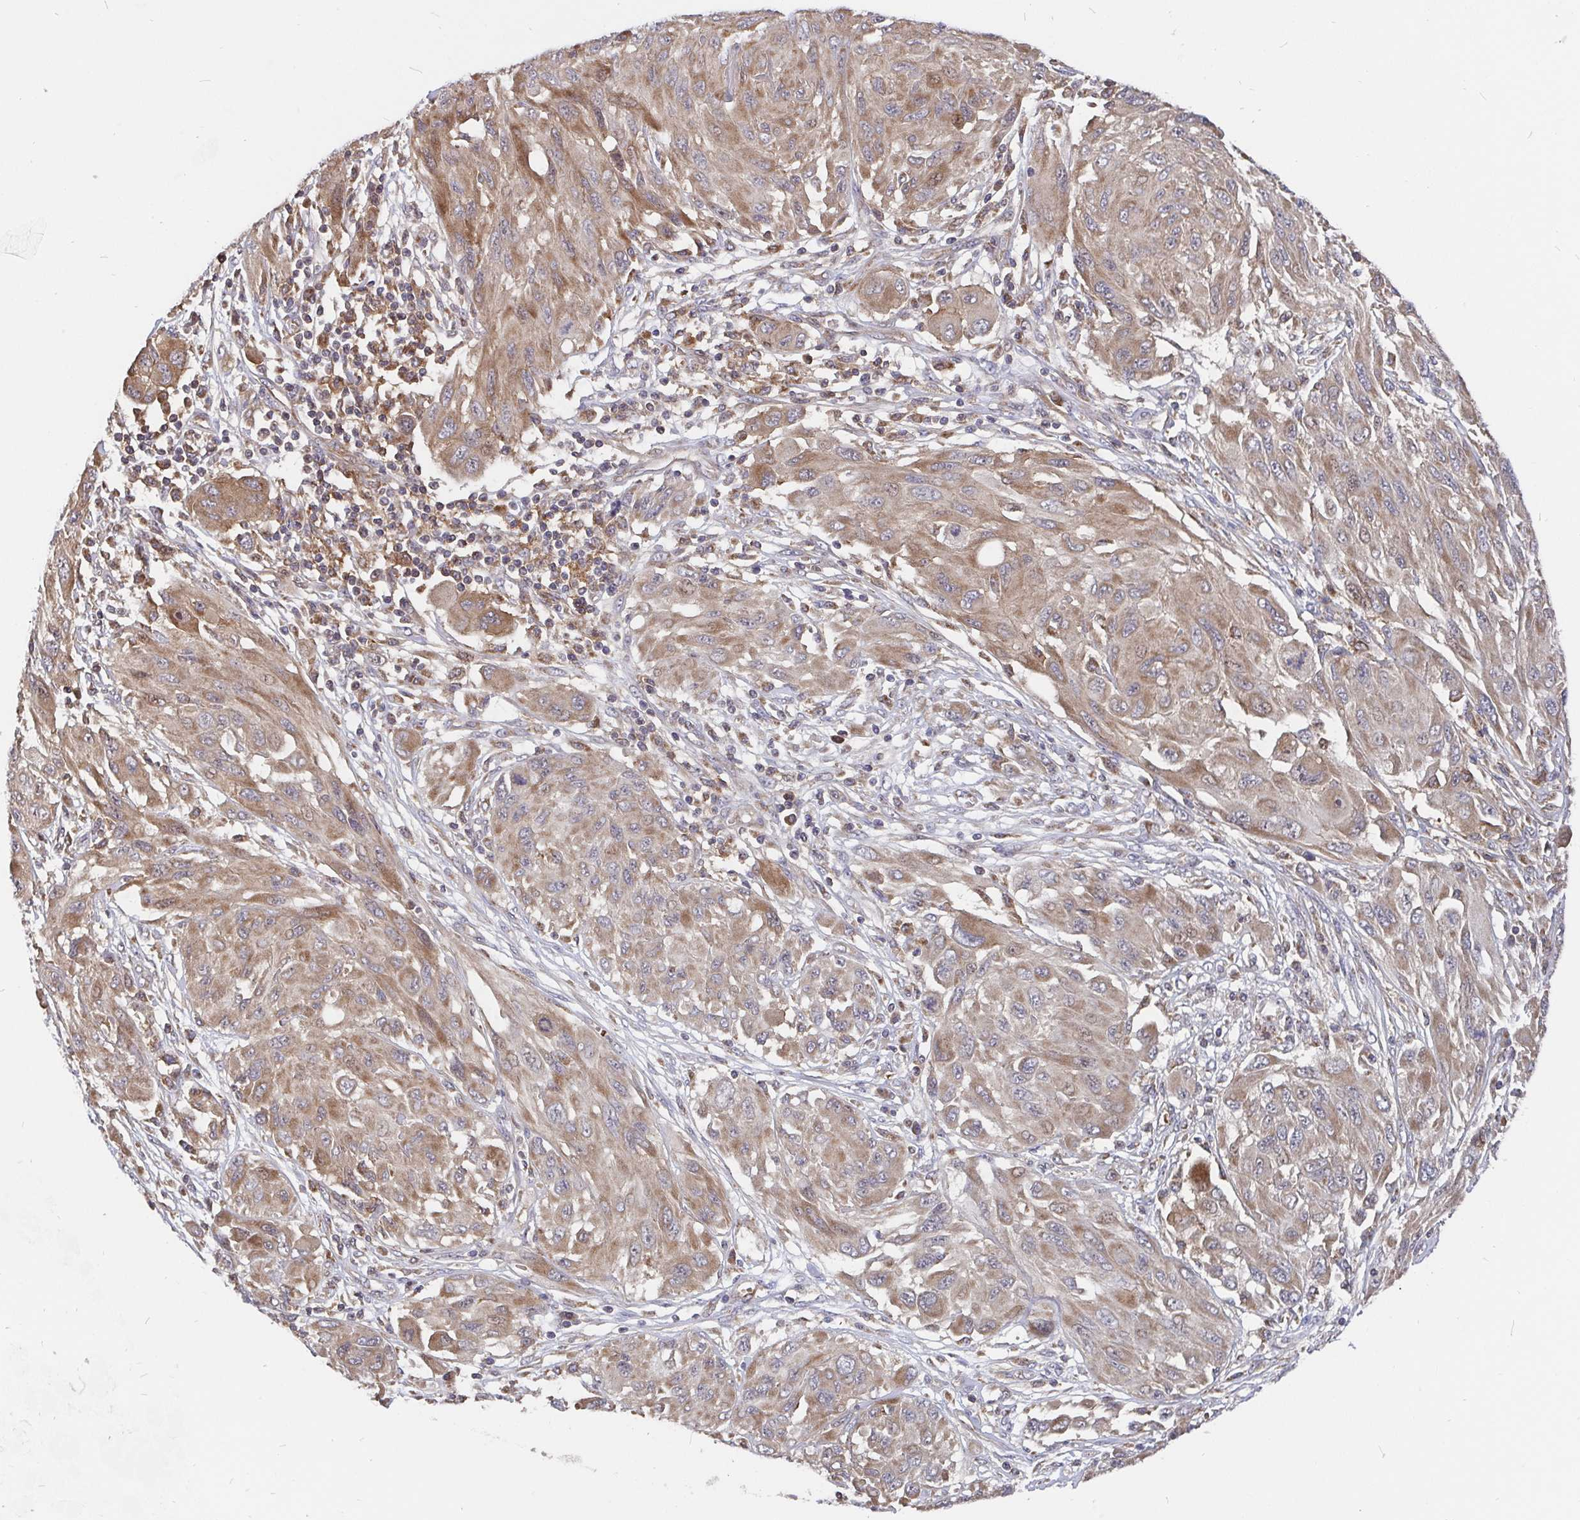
{"staining": {"intensity": "moderate", "quantity": ">75%", "location": "cytoplasmic/membranous"}, "tissue": "melanoma", "cell_type": "Tumor cells", "image_type": "cancer", "snomed": [{"axis": "morphology", "description": "Malignant melanoma, NOS"}, {"axis": "topography", "description": "Skin"}], "caption": "This is a micrograph of IHC staining of melanoma, which shows moderate staining in the cytoplasmic/membranous of tumor cells.", "gene": "PDF", "patient": {"sex": "female", "age": 91}}